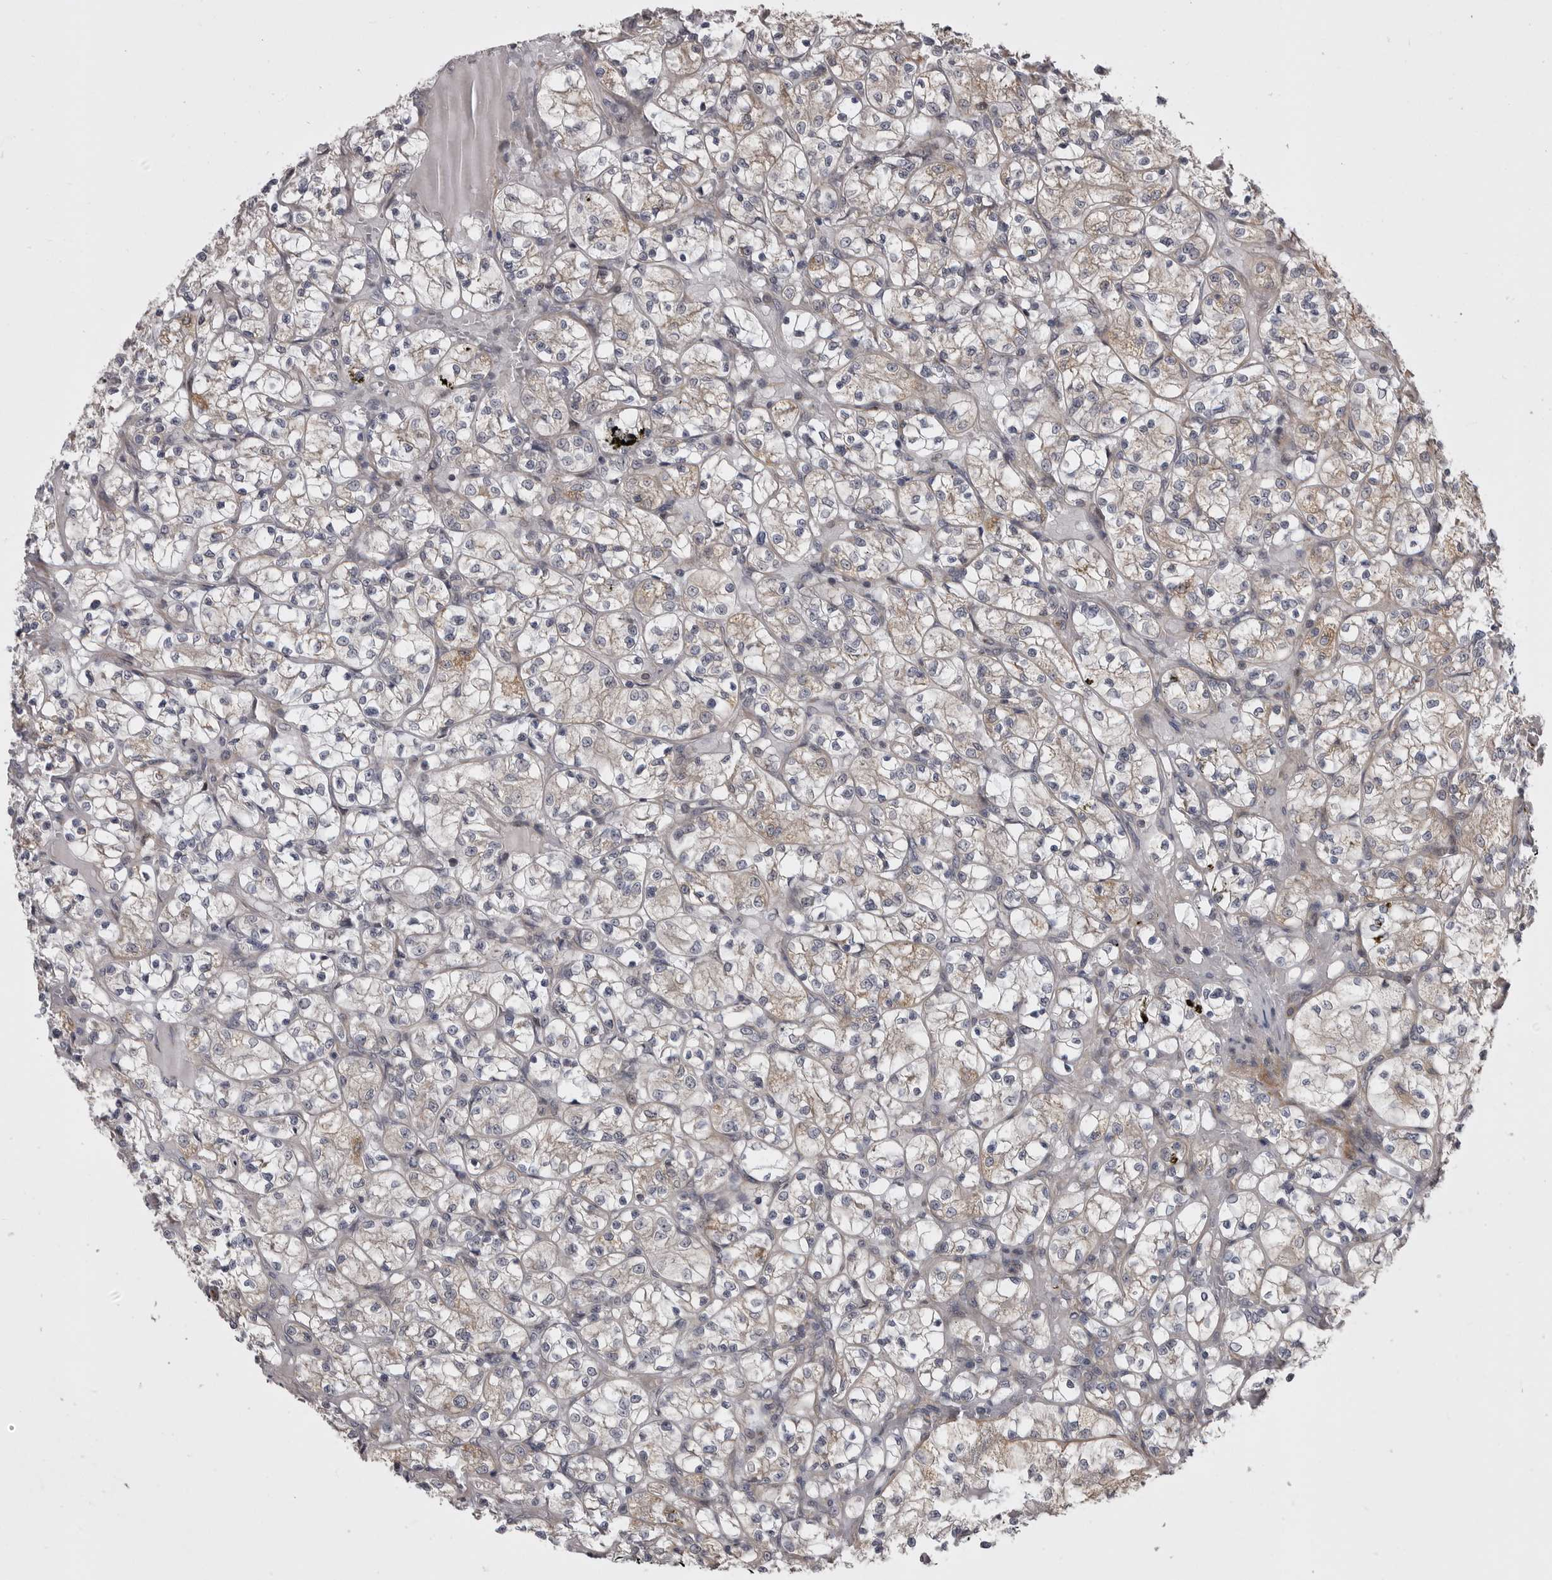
{"staining": {"intensity": "negative", "quantity": "none", "location": "none"}, "tissue": "renal cancer", "cell_type": "Tumor cells", "image_type": "cancer", "snomed": [{"axis": "morphology", "description": "Adenocarcinoma, NOS"}, {"axis": "topography", "description": "Kidney"}], "caption": "Adenocarcinoma (renal) was stained to show a protein in brown. There is no significant expression in tumor cells.", "gene": "ZNRF1", "patient": {"sex": "female", "age": 69}}